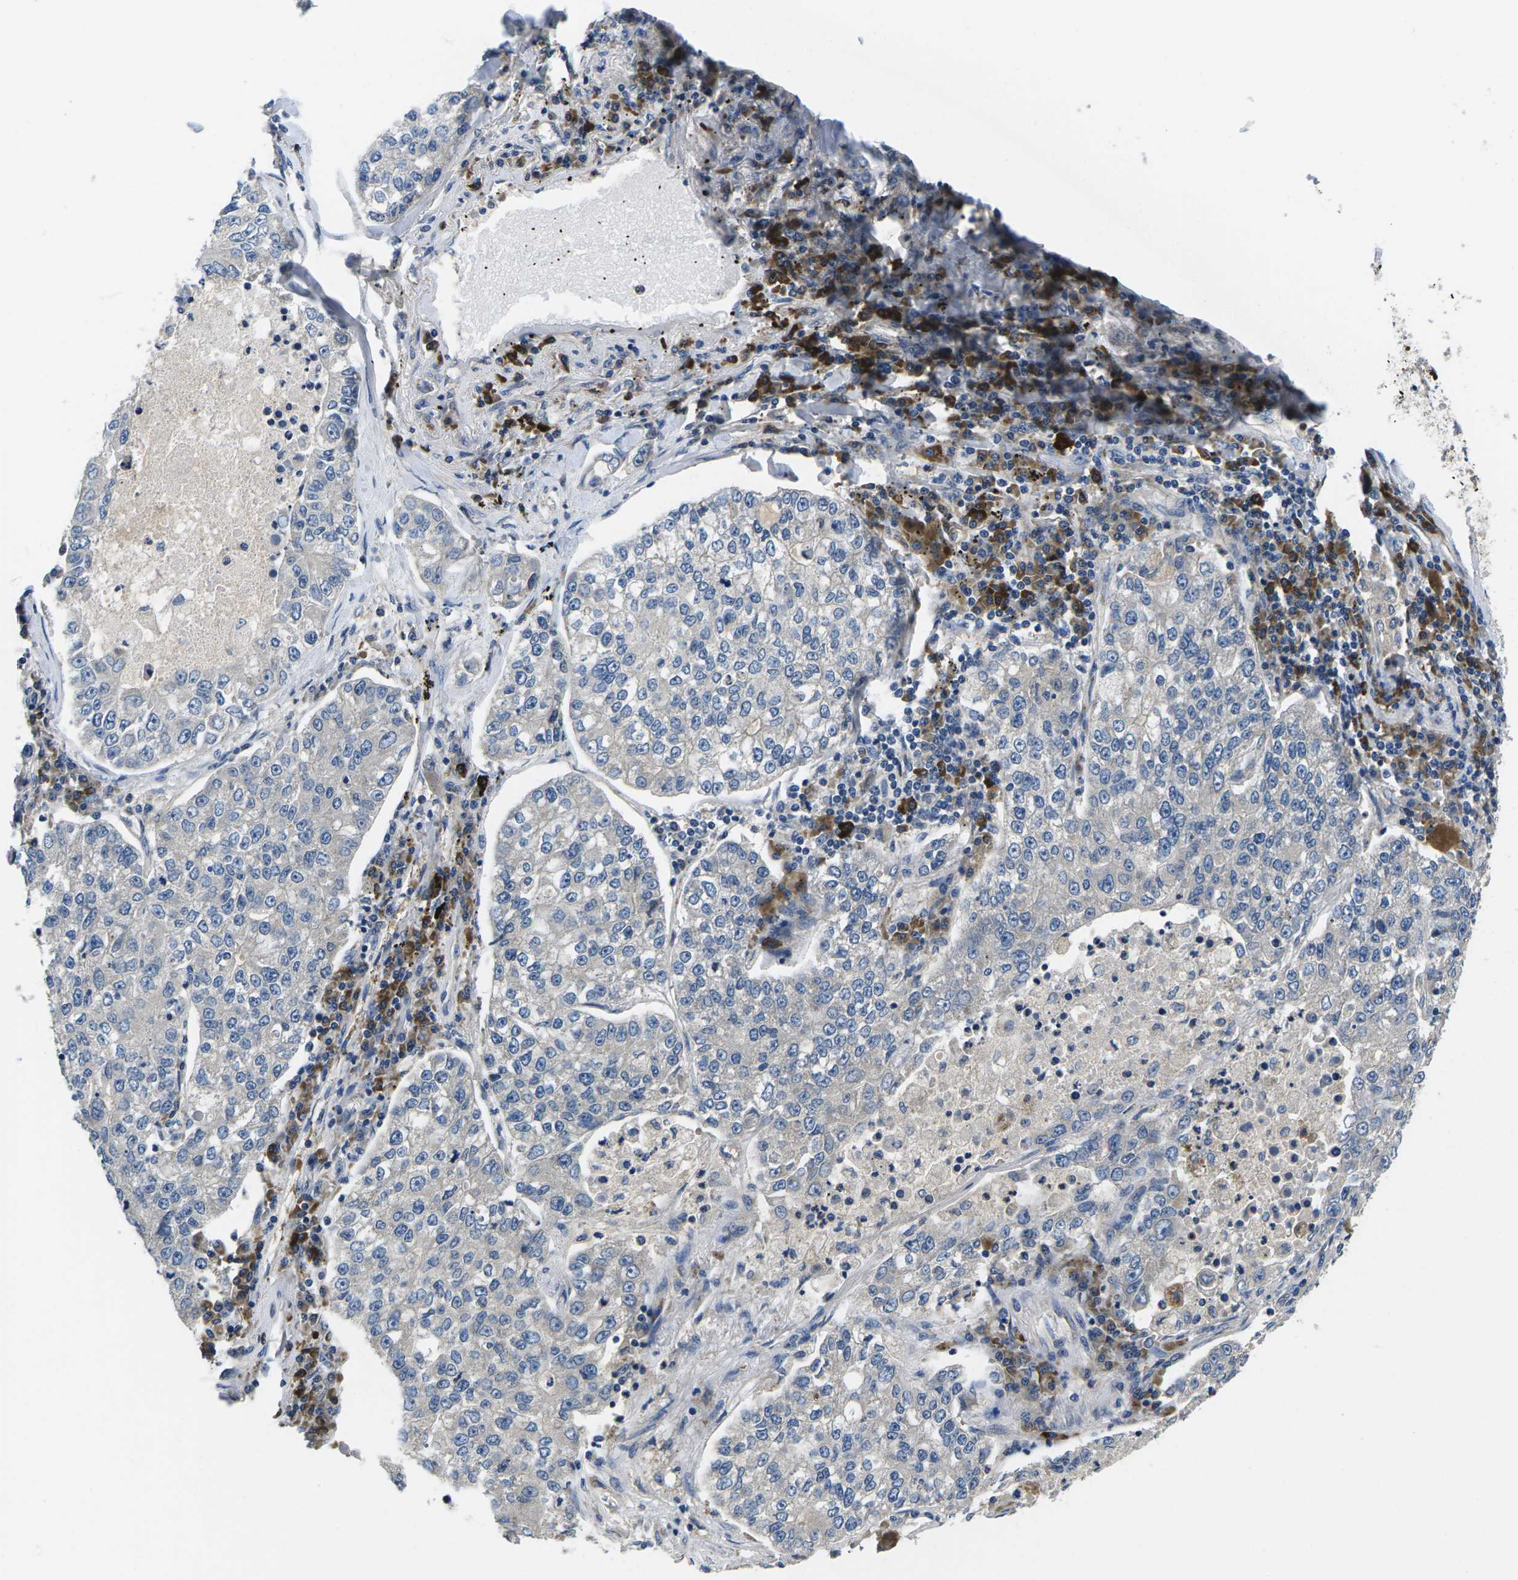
{"staining": {"intensity": "negative", "quantity": "none", "location": "none"}, "tissue": "lung cancer", "cell_type": "Tumor cells", "image_type": "cancer", "snomed": [{"axis": "morphology", "description": "Adenocarcinoma, NOS"}, {"axis": "topography", "description": "Lung"}], "caption": "The micrograph displays no significant positivity in tumor cells of lung cancer (adenocarcinoma).", "gene": "PLCE1", "patient": {"sex": "male", "age": 49}}